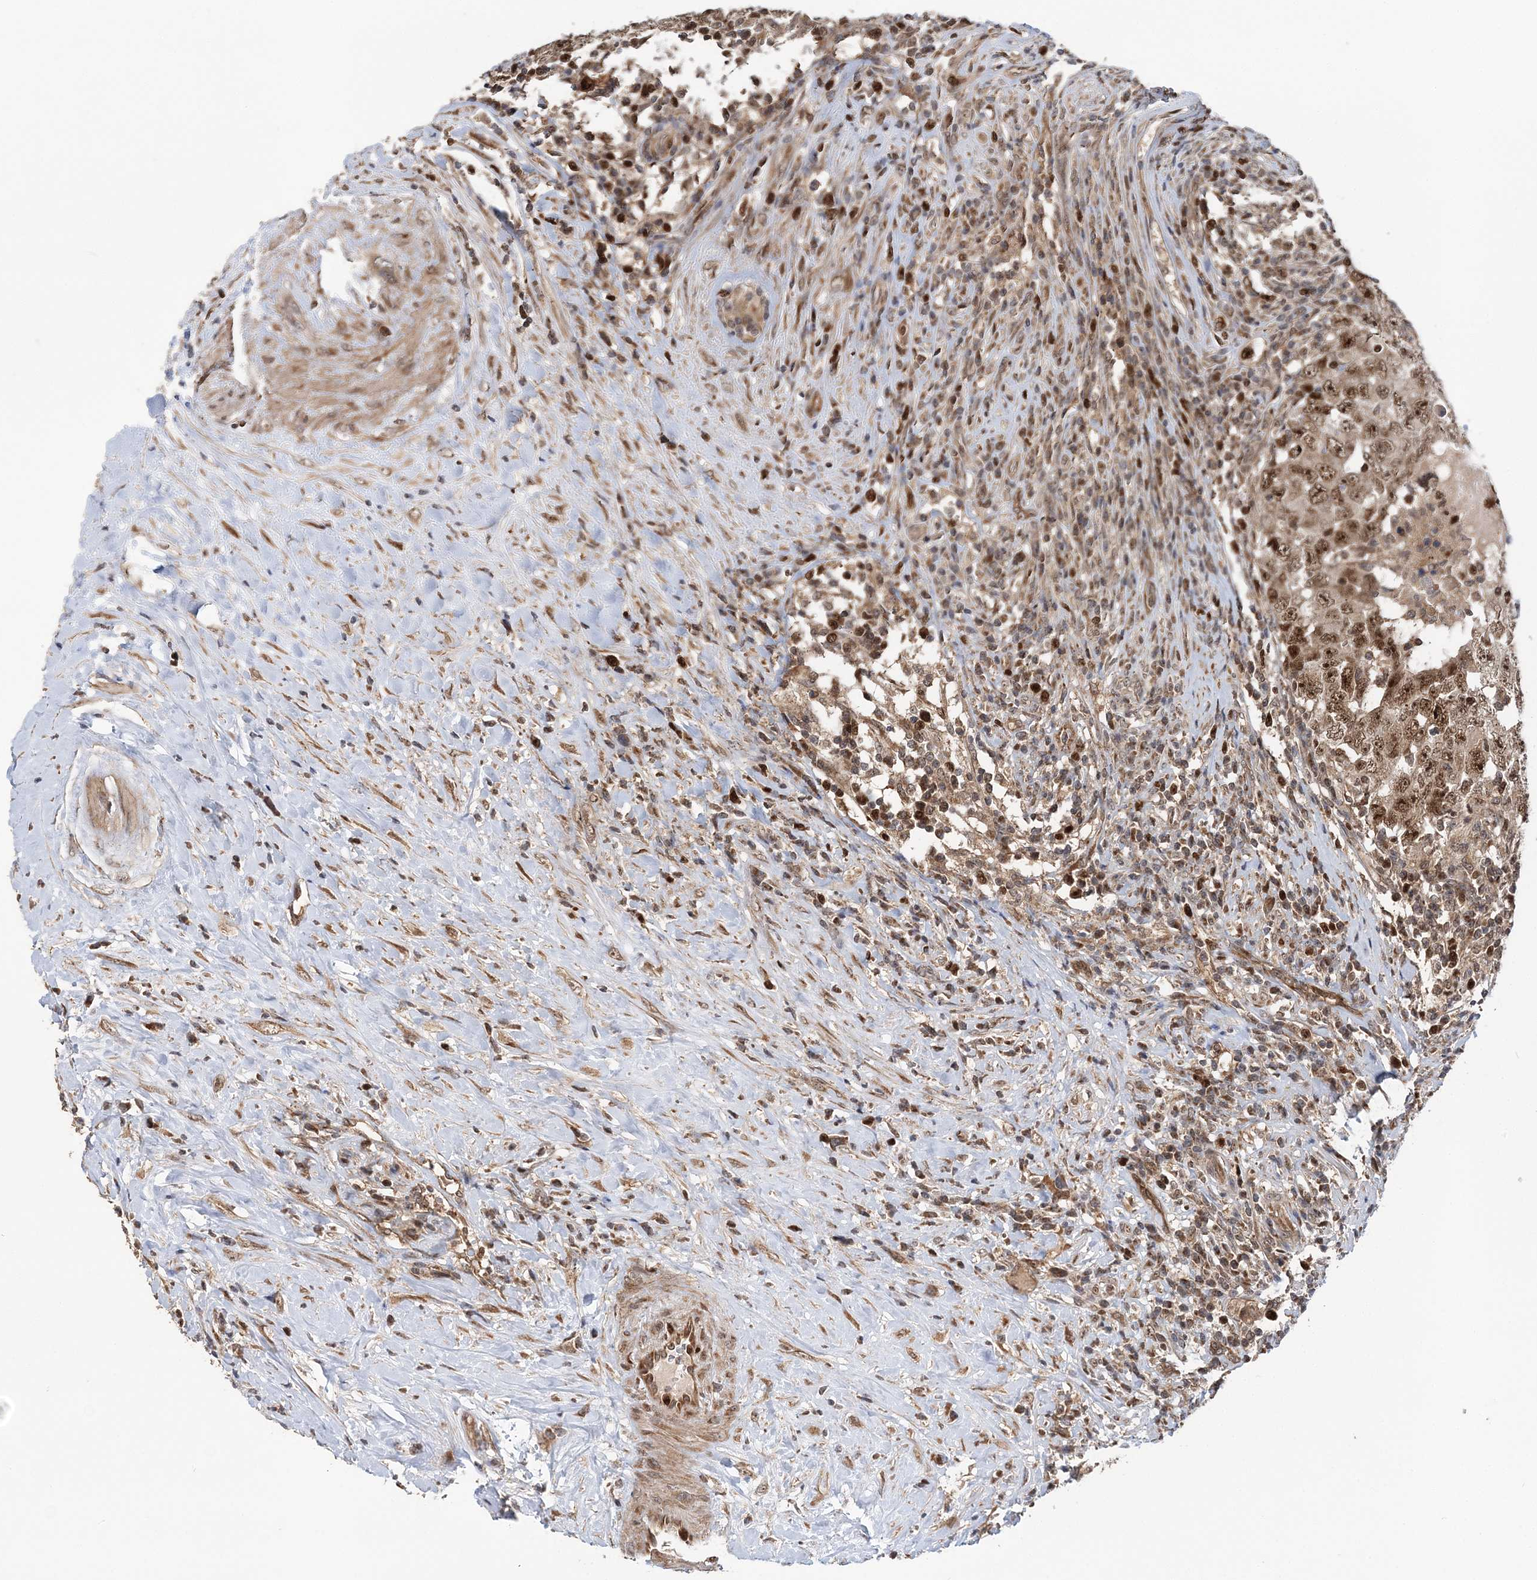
{"staining": {"intensity": "moderate", "quantity": ">75%", "location": "nuclear"}, "tissue": "testis cancer", "cell_type": "Tumor cells", "image_type": "cancer", "snomed": [{"axis": "morphology", "description": "Carcinoma, Embryonal, NOS"}, {"axis": "topography", "description": "Testis"}], "caption": "Human testis embryonal carcinoma stained with a protein marker demonstrates moderate staining in tumor cells.", "gene": "KIF4A", "patient": {"sex": "male", "age": 26}}